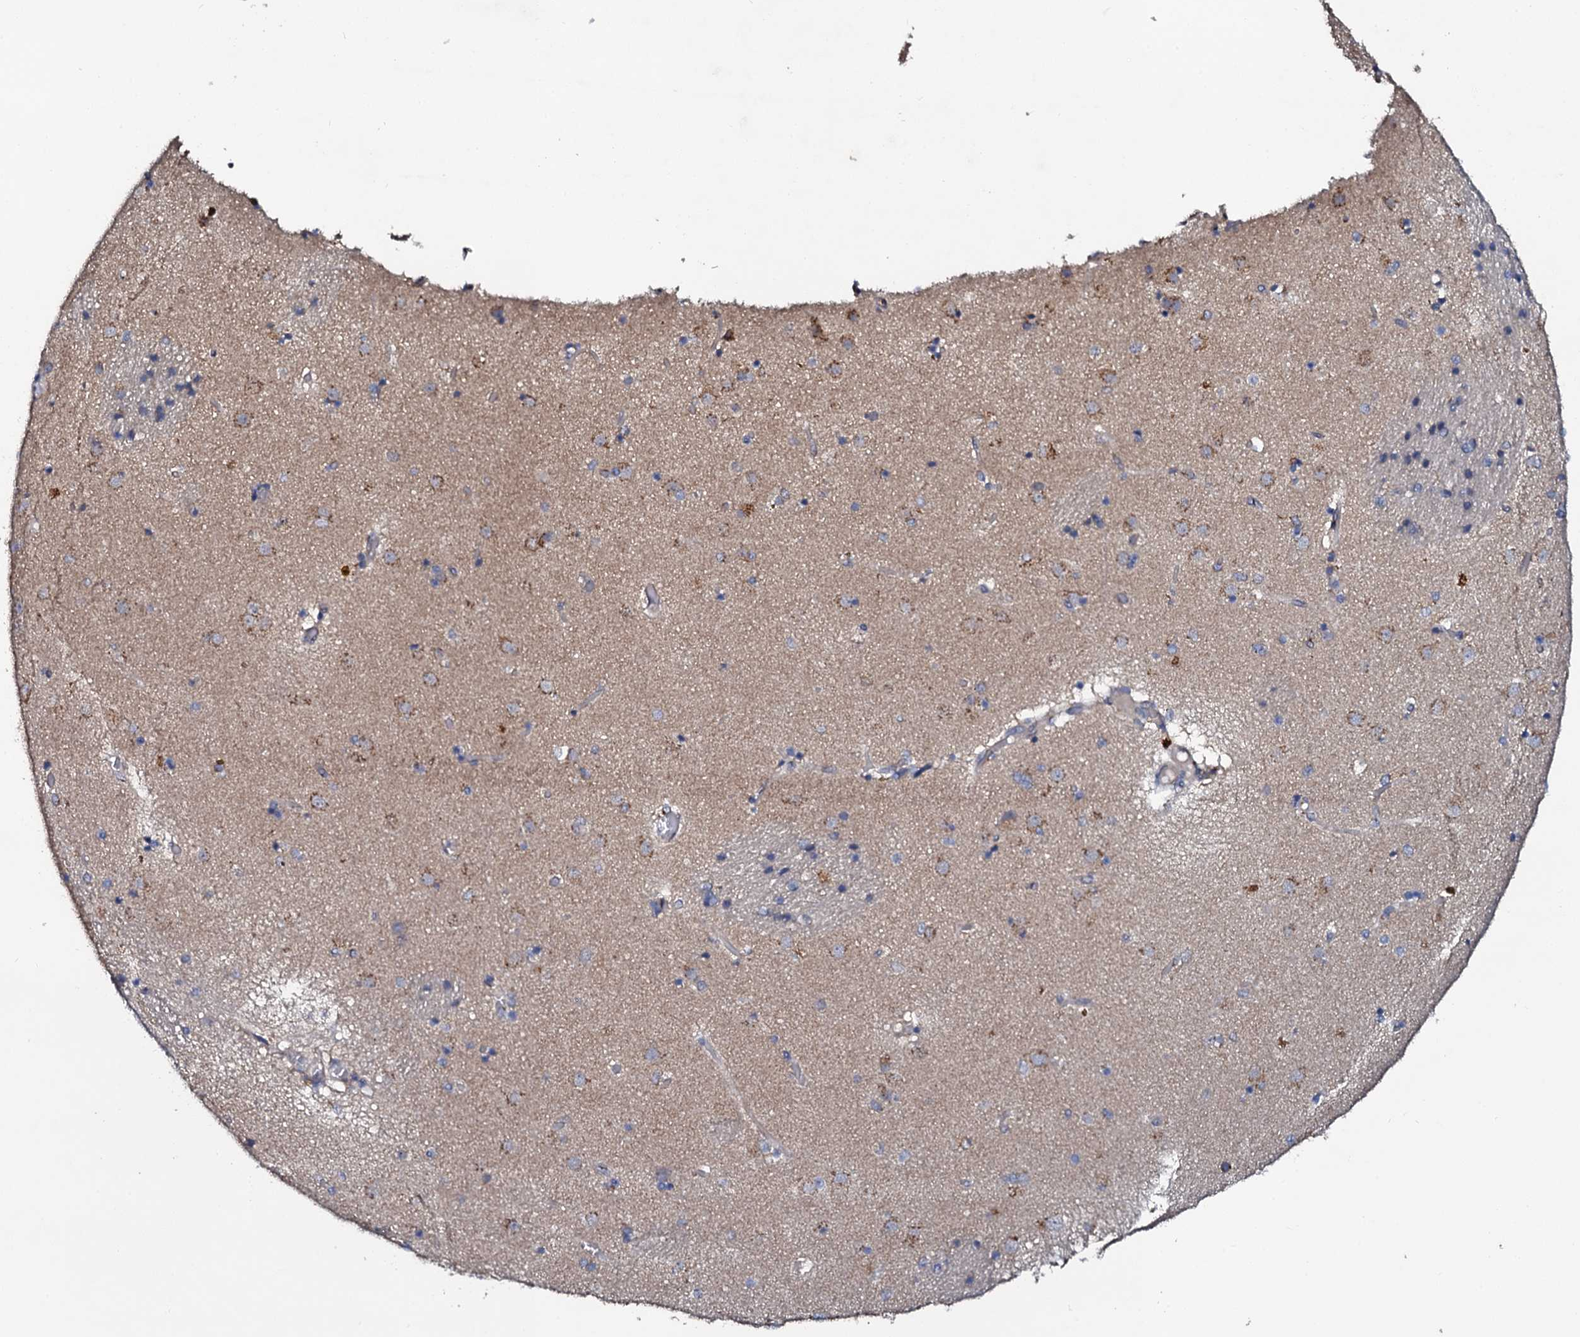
{"staining": {"intensity": "negative", "quantity": "none", "location": "none"}, "tissue": "caudate", "cell_type": "Glial cells", "image_type": "normal", "snomed": [{"axis": "morphology", "description": "Normal tissue, NOS"}, {"axis": "topography", "description": "Lateral ventricle wall"}], "caption": "Immunohistochemistry photomicrograph of normal human caudate stained for a protein (brown), which displays no staining in glial cells.", "gene": "GLCE", "patient": {"sex": "male", "age": 70}}